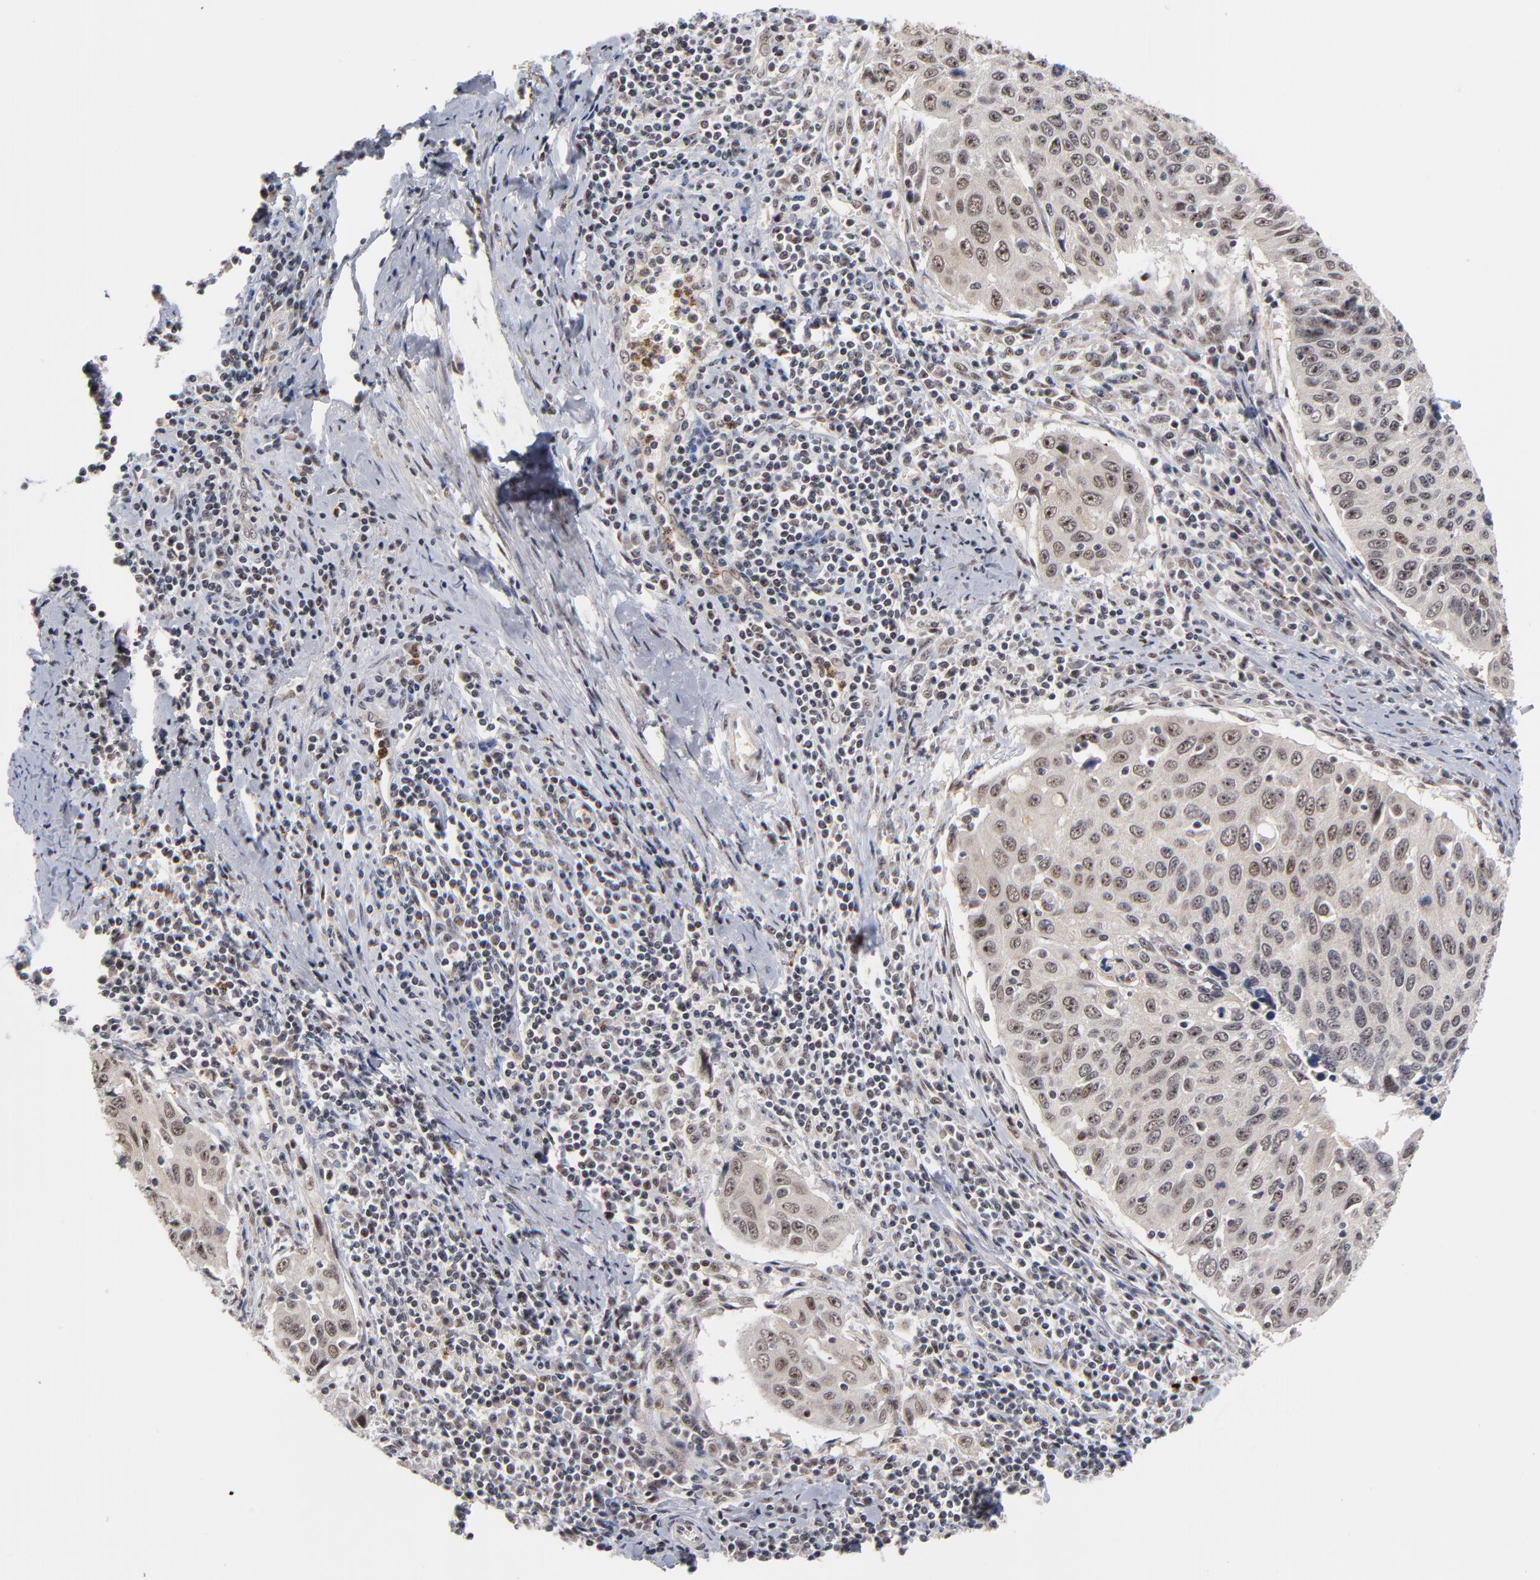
{"staining": {"intensity": "weak", "quantity": ">75%", "location": "nuclear"}, "tissue": "cervical cancer", "cell_type": "Tumor cells", "image_type": "cancer", "snomed": [{"axis": "morphology", "description": "Squamous cell carcinoma, NOS"}, {"axis": "topography", "description": "Cervix"}], "caption": "About >75% of tumor cells in human cervical cancer show weak nuclear protein positivity as visualized by brown immunohistochemical staining.", "gene": "ZNF419", "patient": {"sex": "female", "age": 53}}